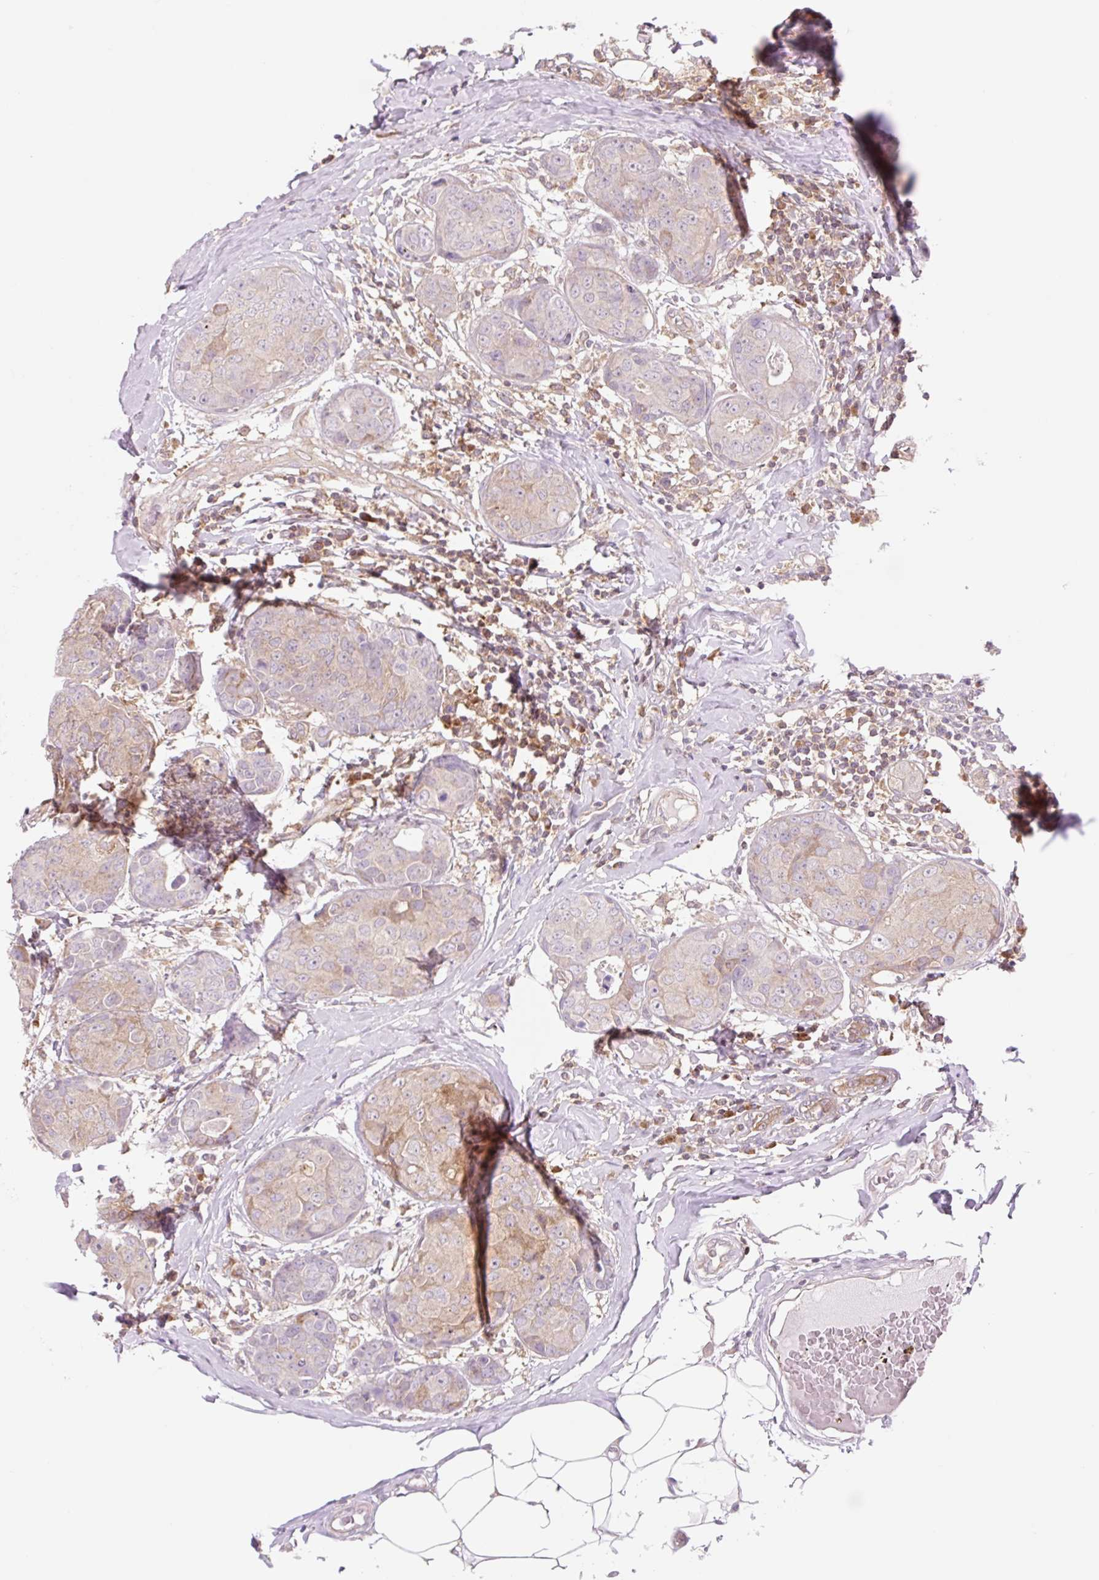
{"staining": {"intensity": "weak", "quantity": "25%-75%", "location": "cytoplasmic/membranous"}, "tissue": "breast cancer", "cell_type": "Tumor cells", "image_type": "cancer", "snomed": [{"axis": "morphology", "description": "Duct carcinoma"}, {"axis": "topography", "description": "Breast"}], "caption": "Tumor cells display weak cytoplasmic/membranous staining in approximately 25%-75% of cells in intraductal carcinoma (breast). (DAB (3,3'-diaminobenzidine) IHC, brown staining for protein, blue staining for nuclei).", "gene": "VPS4A", "patient": {"sex": "female", "age": 43}}